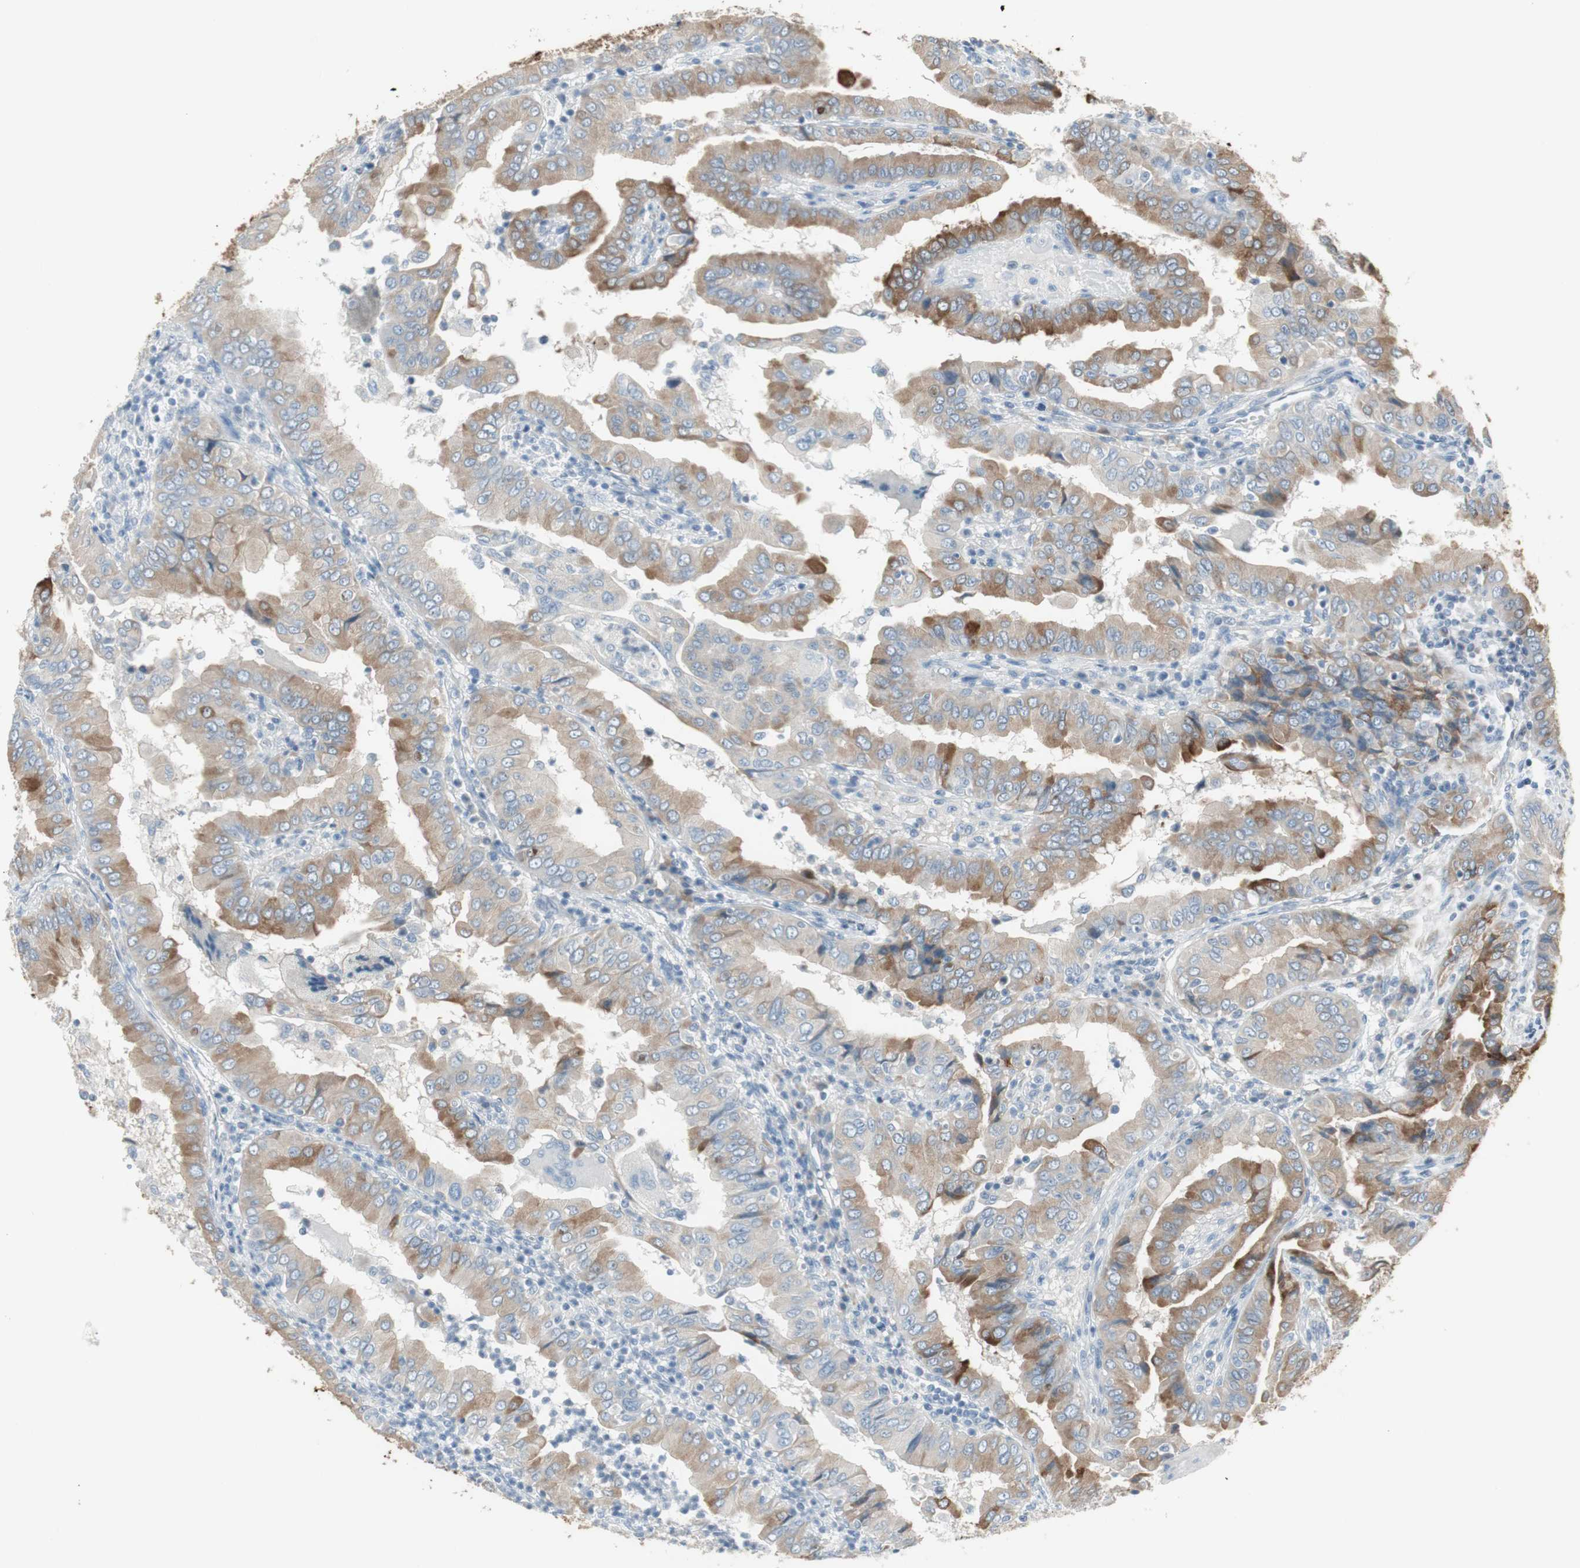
{"staining": {"intensity": "moderate", "quantity": ">75%", "location": "cytoplasmic/membranous"}, "tissue": "thyroid cancer", "cell_type": "Tumor cells", "image_type": "cancer", "snomed": [{"axis": "morphology", "description": "Papillary adenocarcinoma, NOS"}, {"axis": "topography", "description": "Thyroid gland"}], "caption": "Immunohistochemical staining of human thyroid cancer reveals moderate cytoplasmic/membranous protein positivity in approximately >75% of tumor cells.", "gene": "AGR2", "patient": {"sex": "male", "age": 33}}